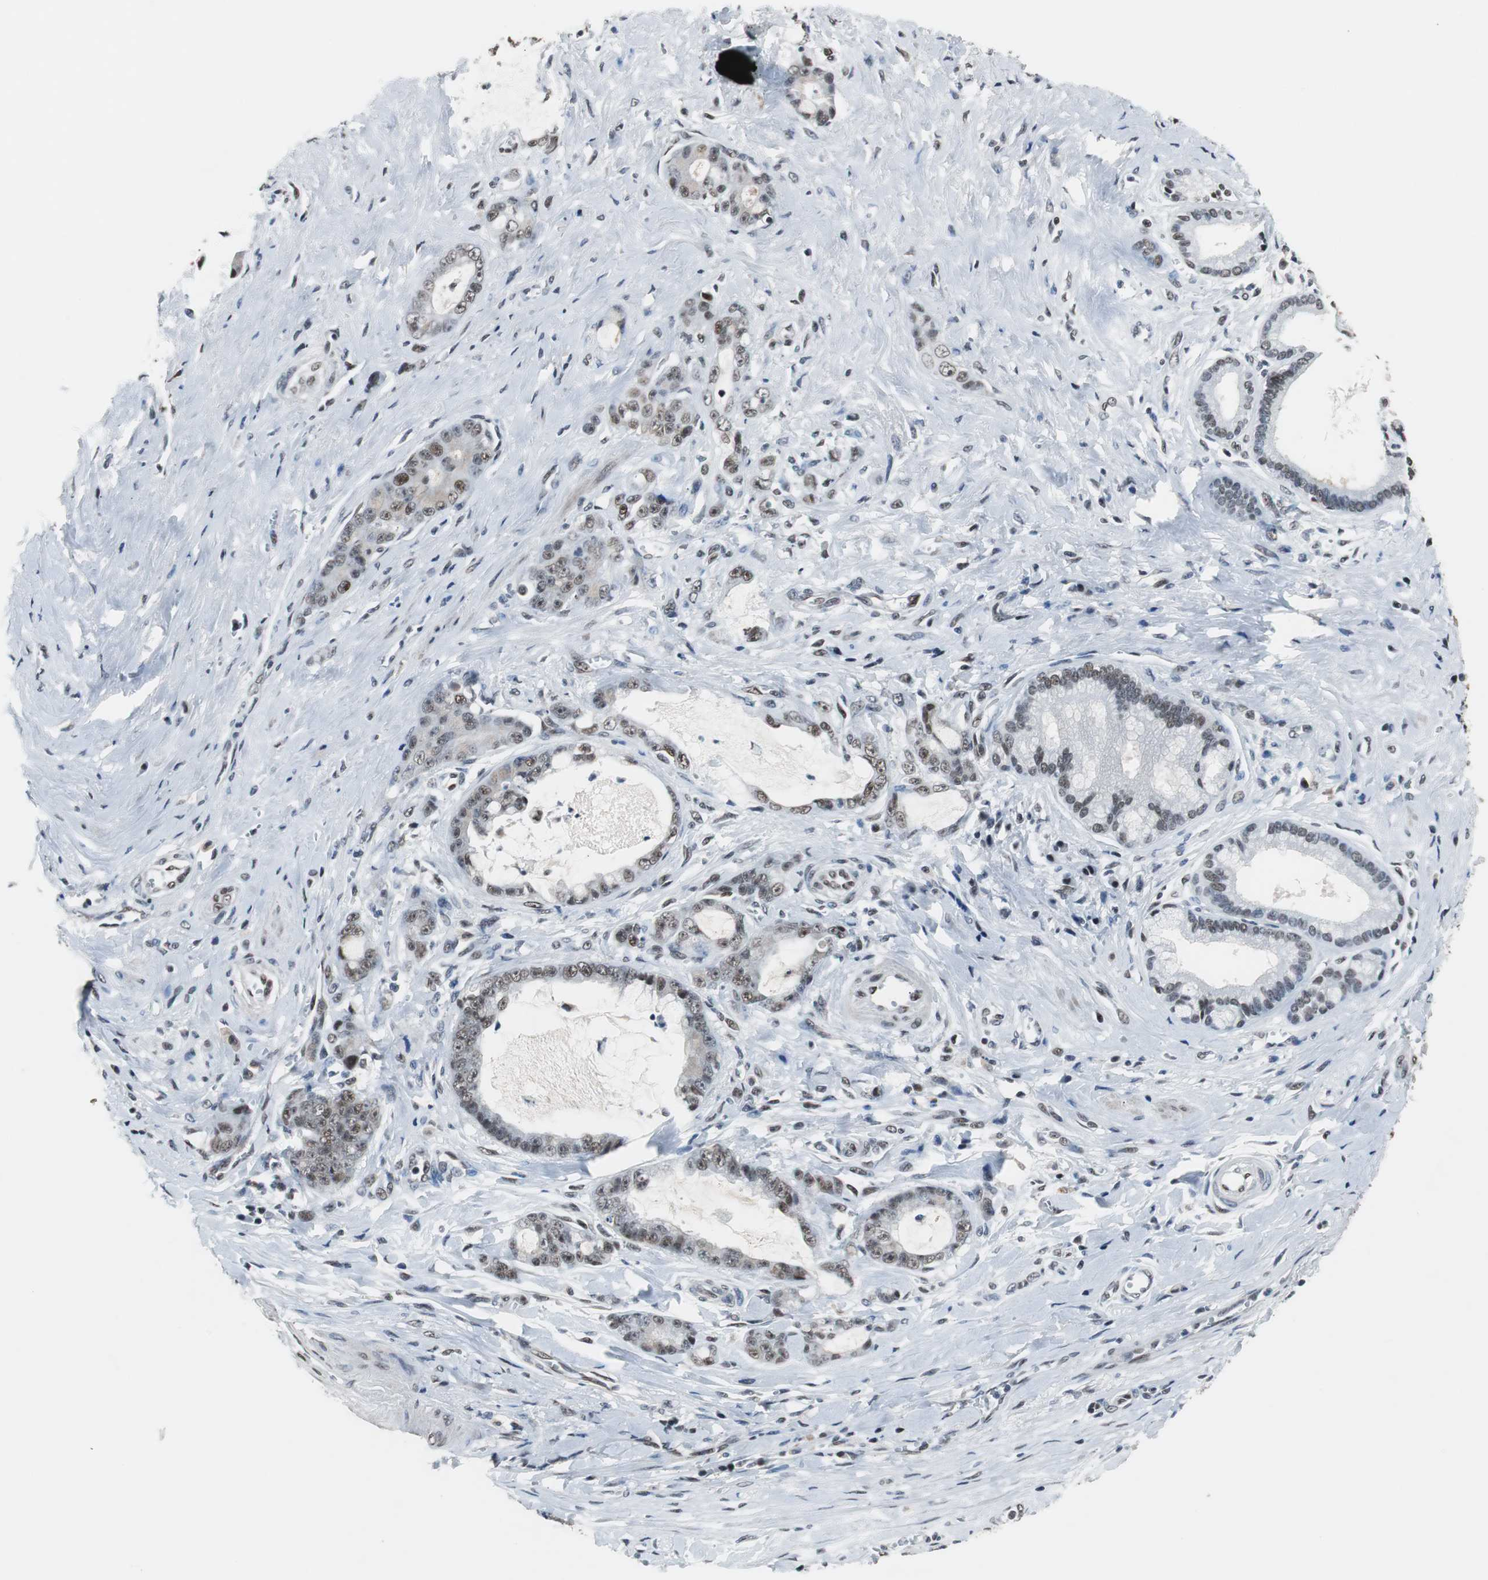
{"staining": {"intensity": "moderate", "quantity": ">75%", "location": "nuclear"}, "tissue": "pancreatic cancer", "cell_type": "Tumor cells", "image_type": "cancer", "snomed": [{"axis": "morphology", "description": "Adenocarcinoma, NOS"}, {"axis": "topography", "description": "Pancreas"}], "caption": "IHC of human pancreatic cancer displays medium levels of moderate nuclear expression in about >75% of tumor cells.", "gene": "TAF7", "patient": {"sex": "female", "age": 73}}